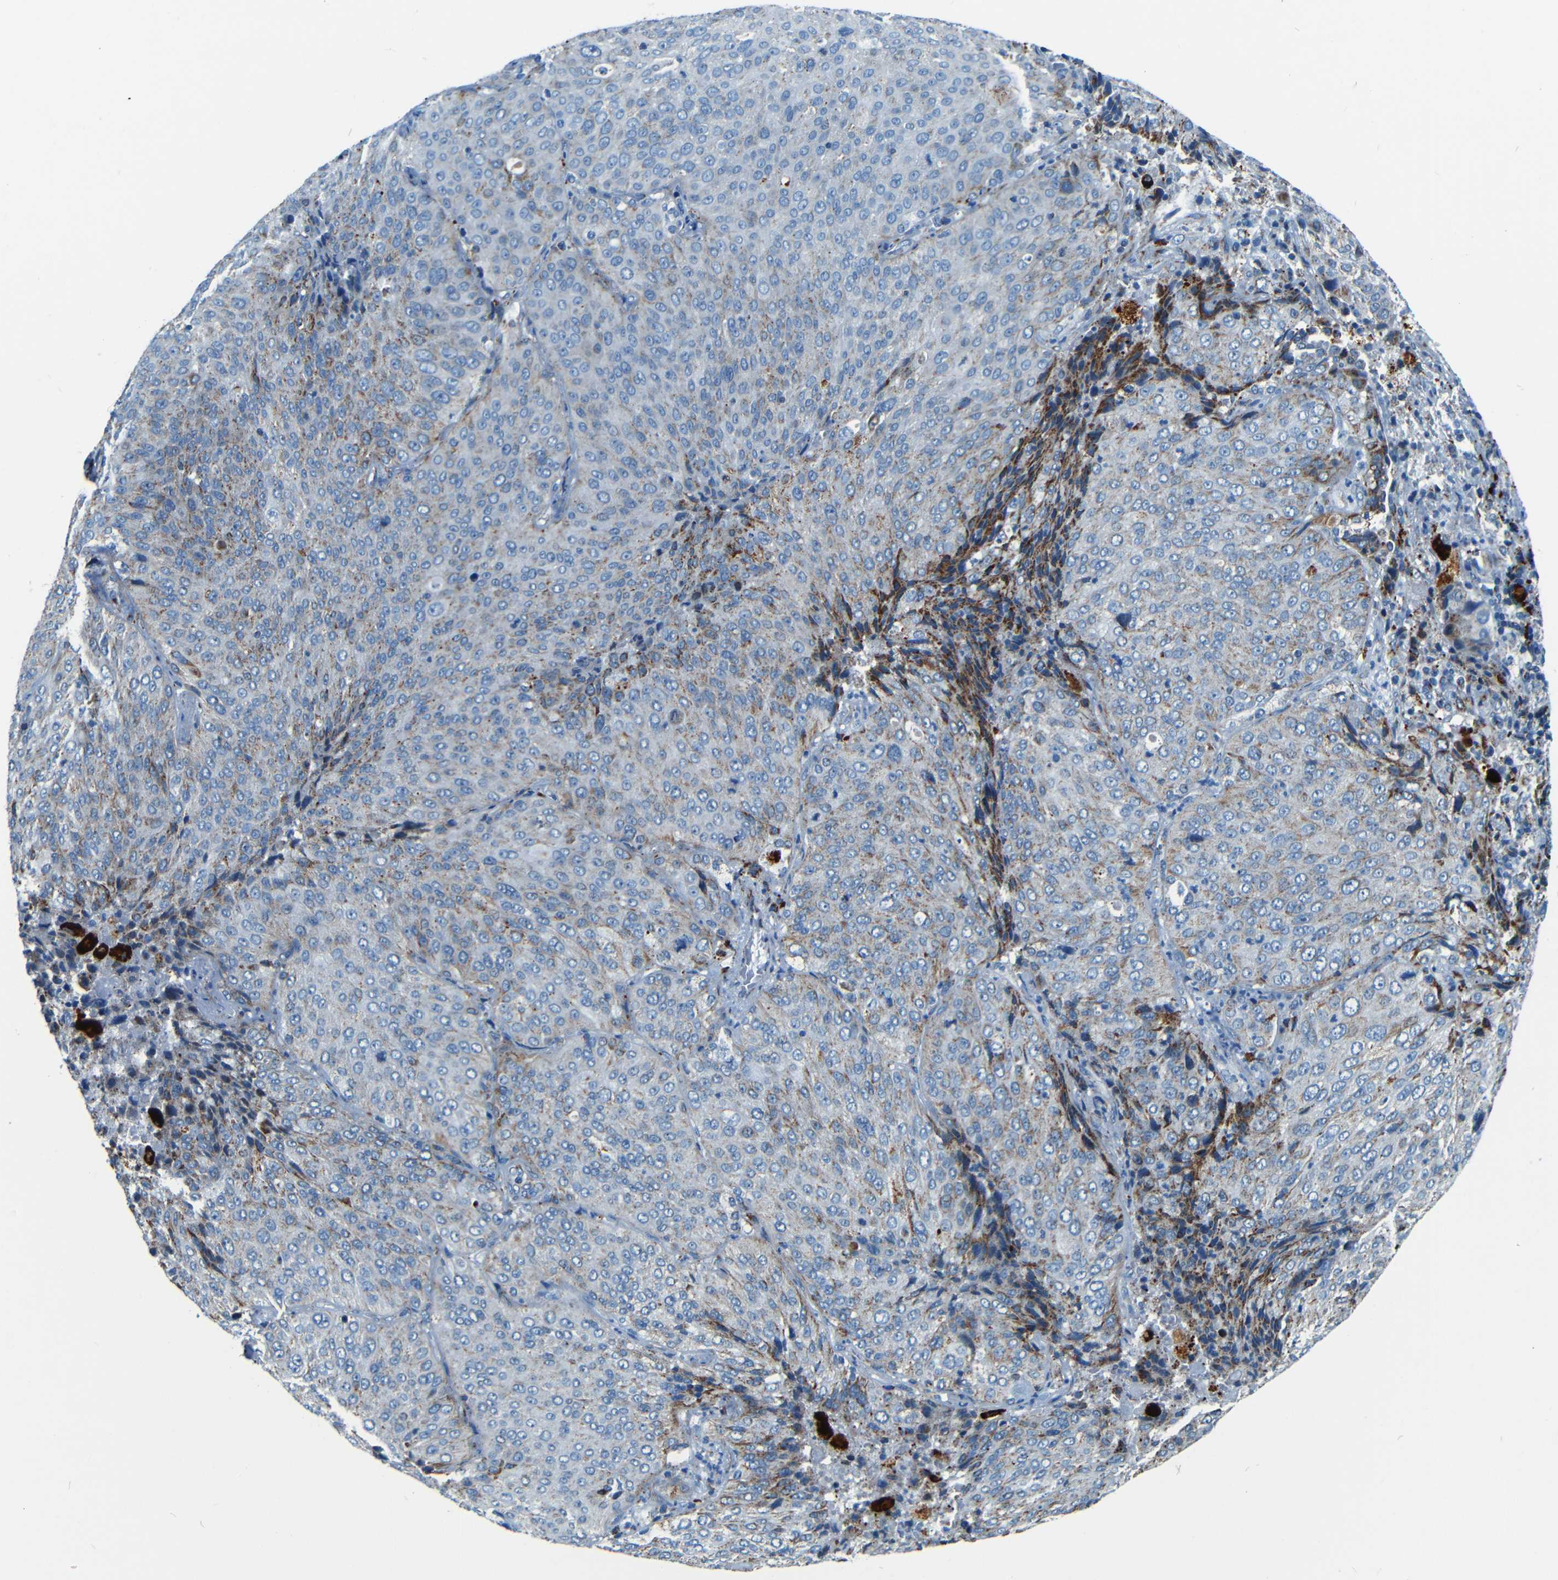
{"staining": {"intensity": "weak", "quantity": "25%-75%", "location": "cytoplasmic/membranous"}, "tissue": "lung cancer", "cell_type": "Tumor cells", "image_type": "cancer", "snomed": [{"axis": "morphology", "description": "Squamous cell carcinoma, NOS"}, {"axis": "topography", "description": "Lung"}], "caption": "About 25%-75% of tumor cells in human lung squamous cell carcinoma exhibit weak cytoplasmic/membranous protein positivity as visualized by brown immunohistochemical staining.", "gene": "WSCD2", "patient": {"sex": "male", "age": 54}}